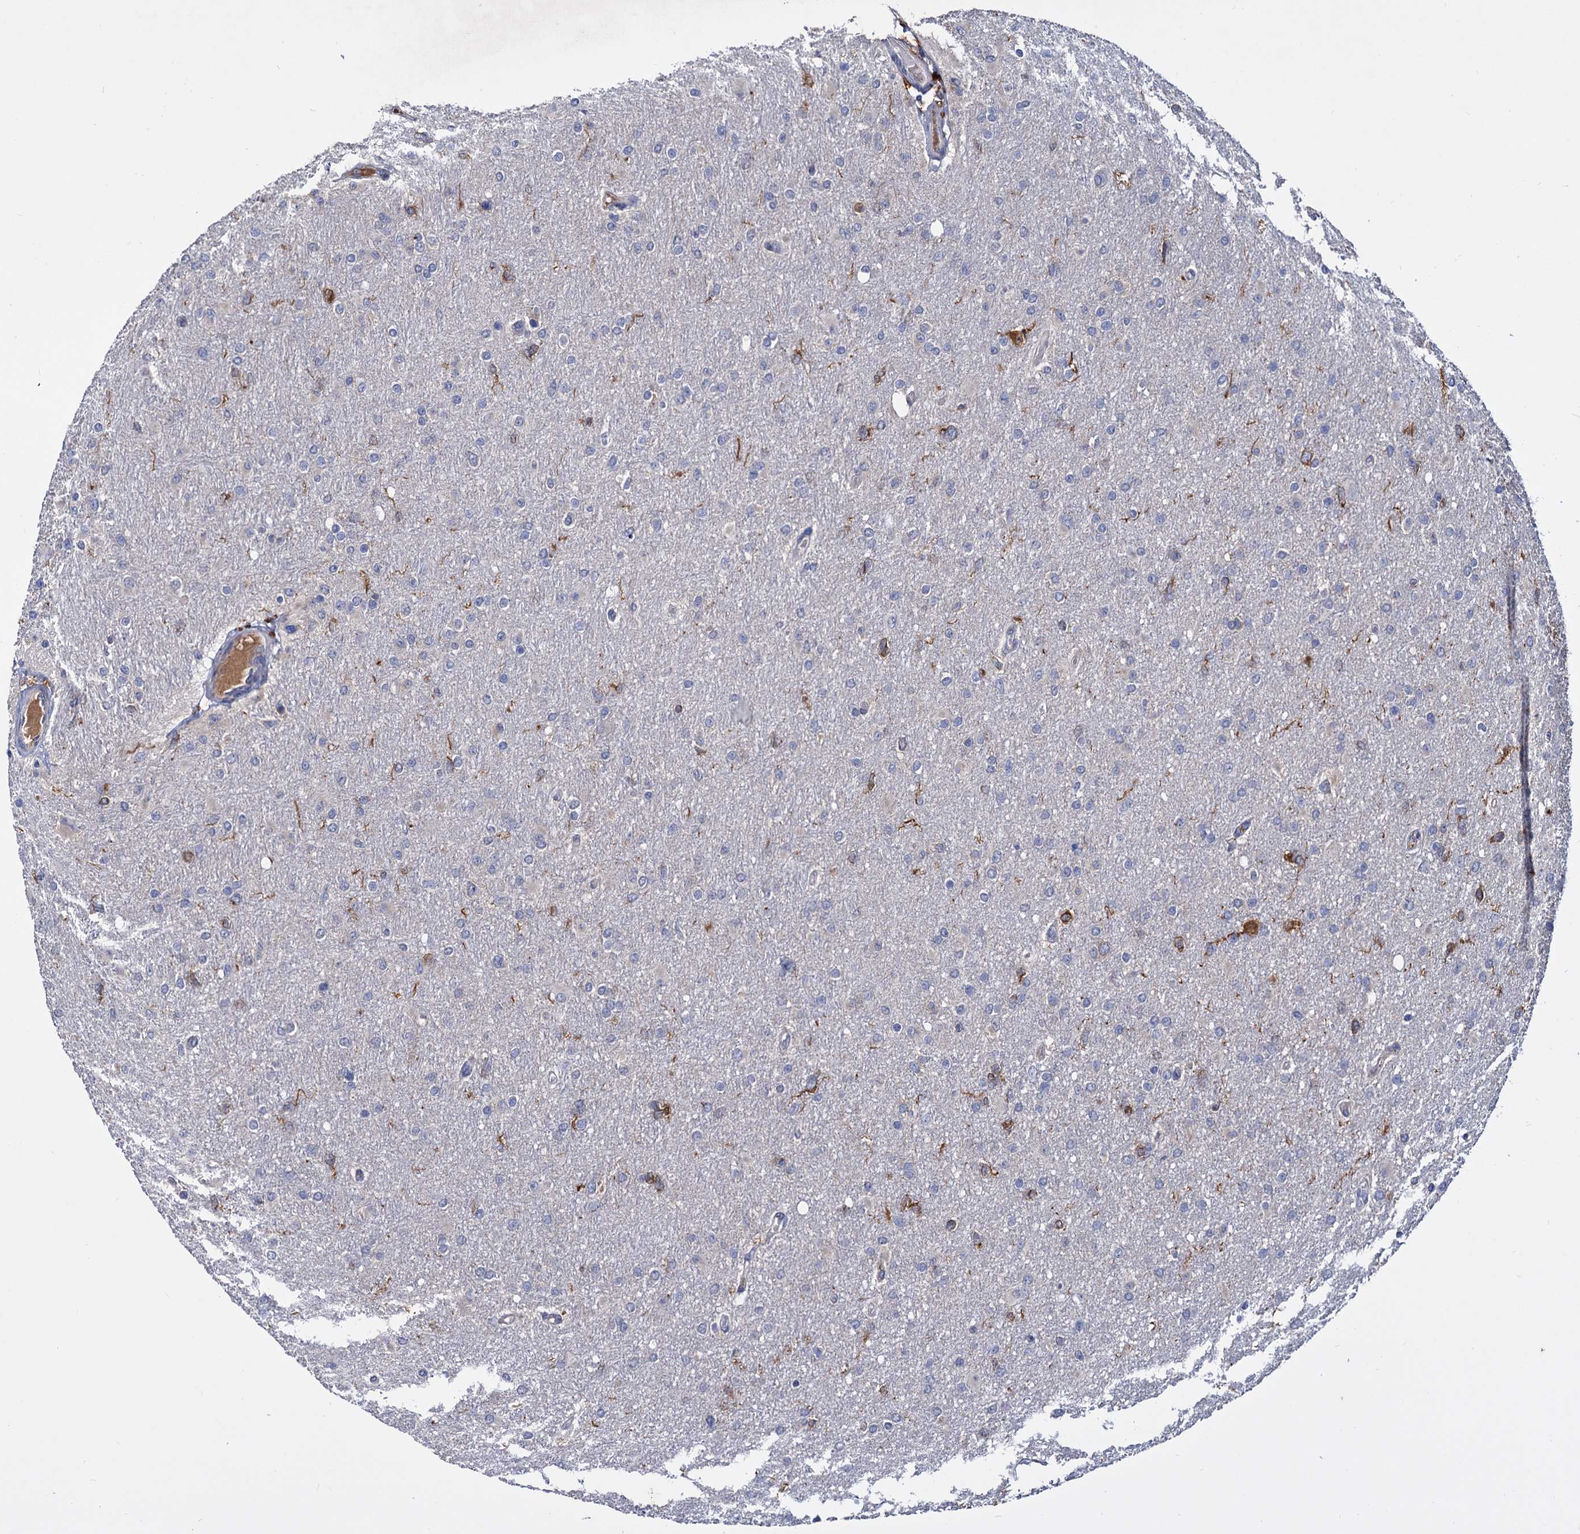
{"staining": {"intensity": "negative", "quantity": "none", "location": "none"}, "tissue": "glioma", "cell_type": "Tumor cells", "image_type": "cancer", "snomed": [{"axis": "morphology", "description": "Glioma, malignant, High grade"}, {"axis": "topography", "description": "Cerebral cortex"}], "caption": "Tumor cells are negative for brown protein staining in high-grade glioma (malignant). Brightfield microscopy of IHC stained with DAB (3,3'-diaminobenzidine) (brown) and hematoxylin (blue), captured at high magnification.", "gene": "NPAS4", "patient": {"sex": "female", "age": 36}}